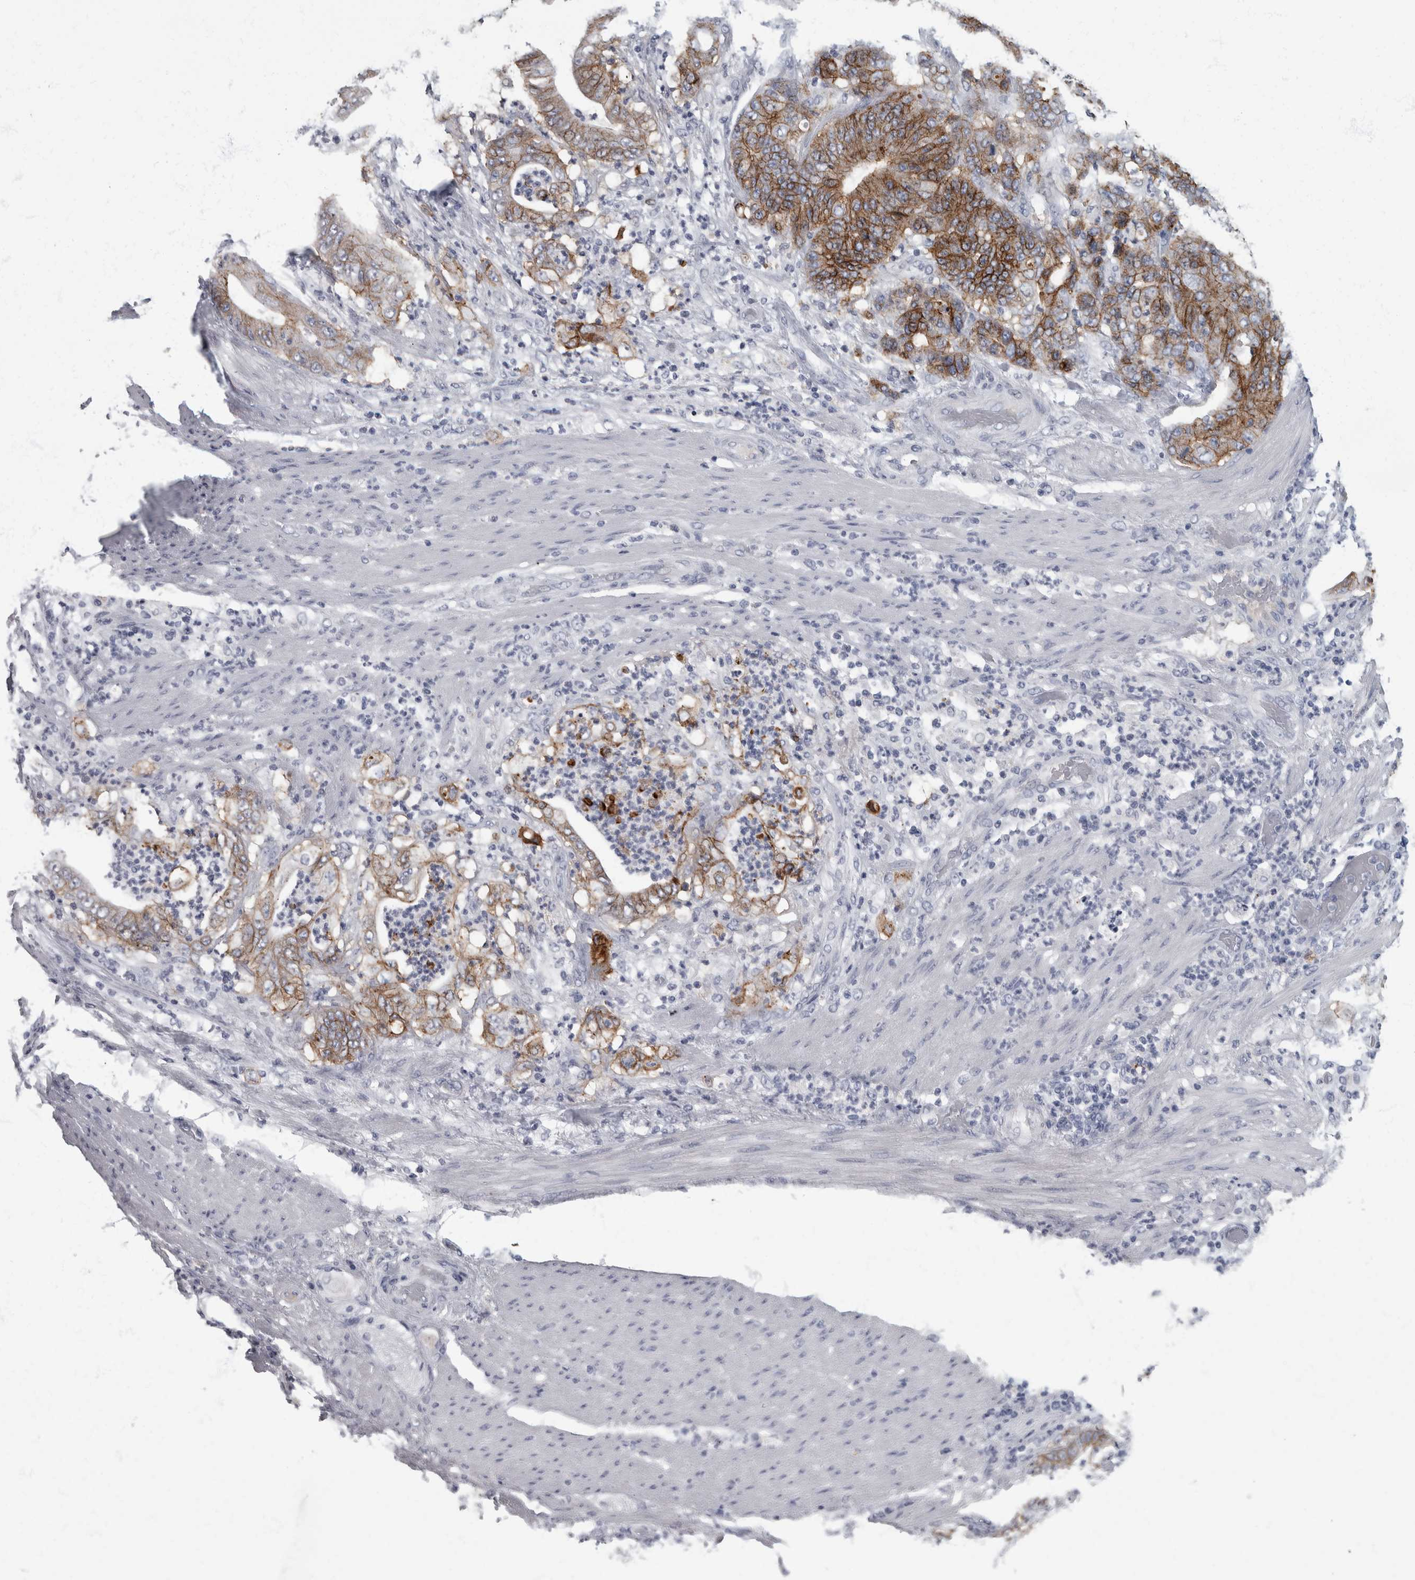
{"staining": {"intensity": "strong", "quantity": ">75%", "location": "cytoplasmic/membranous"}, "tissue": "stomach cancer", "cell_type": "Tumor cells", "image_type": "cancer", "snomed": [{"axis": "morphology", "description": "Adenocarcinoma, NOS"}, {"axis": "topography", "description": "Stomach"}], "caption": "Immunohistochemistry (IHC) (DAB (3,3'-diaminobenzidine)) staining of human stomach cancer (adenocarcinoma) shows strong cytoplasmic/membranous protein positivity in approximately >75% of tumor cells.", "gene": "DSG2", "patient": {"sex": "female", "age": 73}}